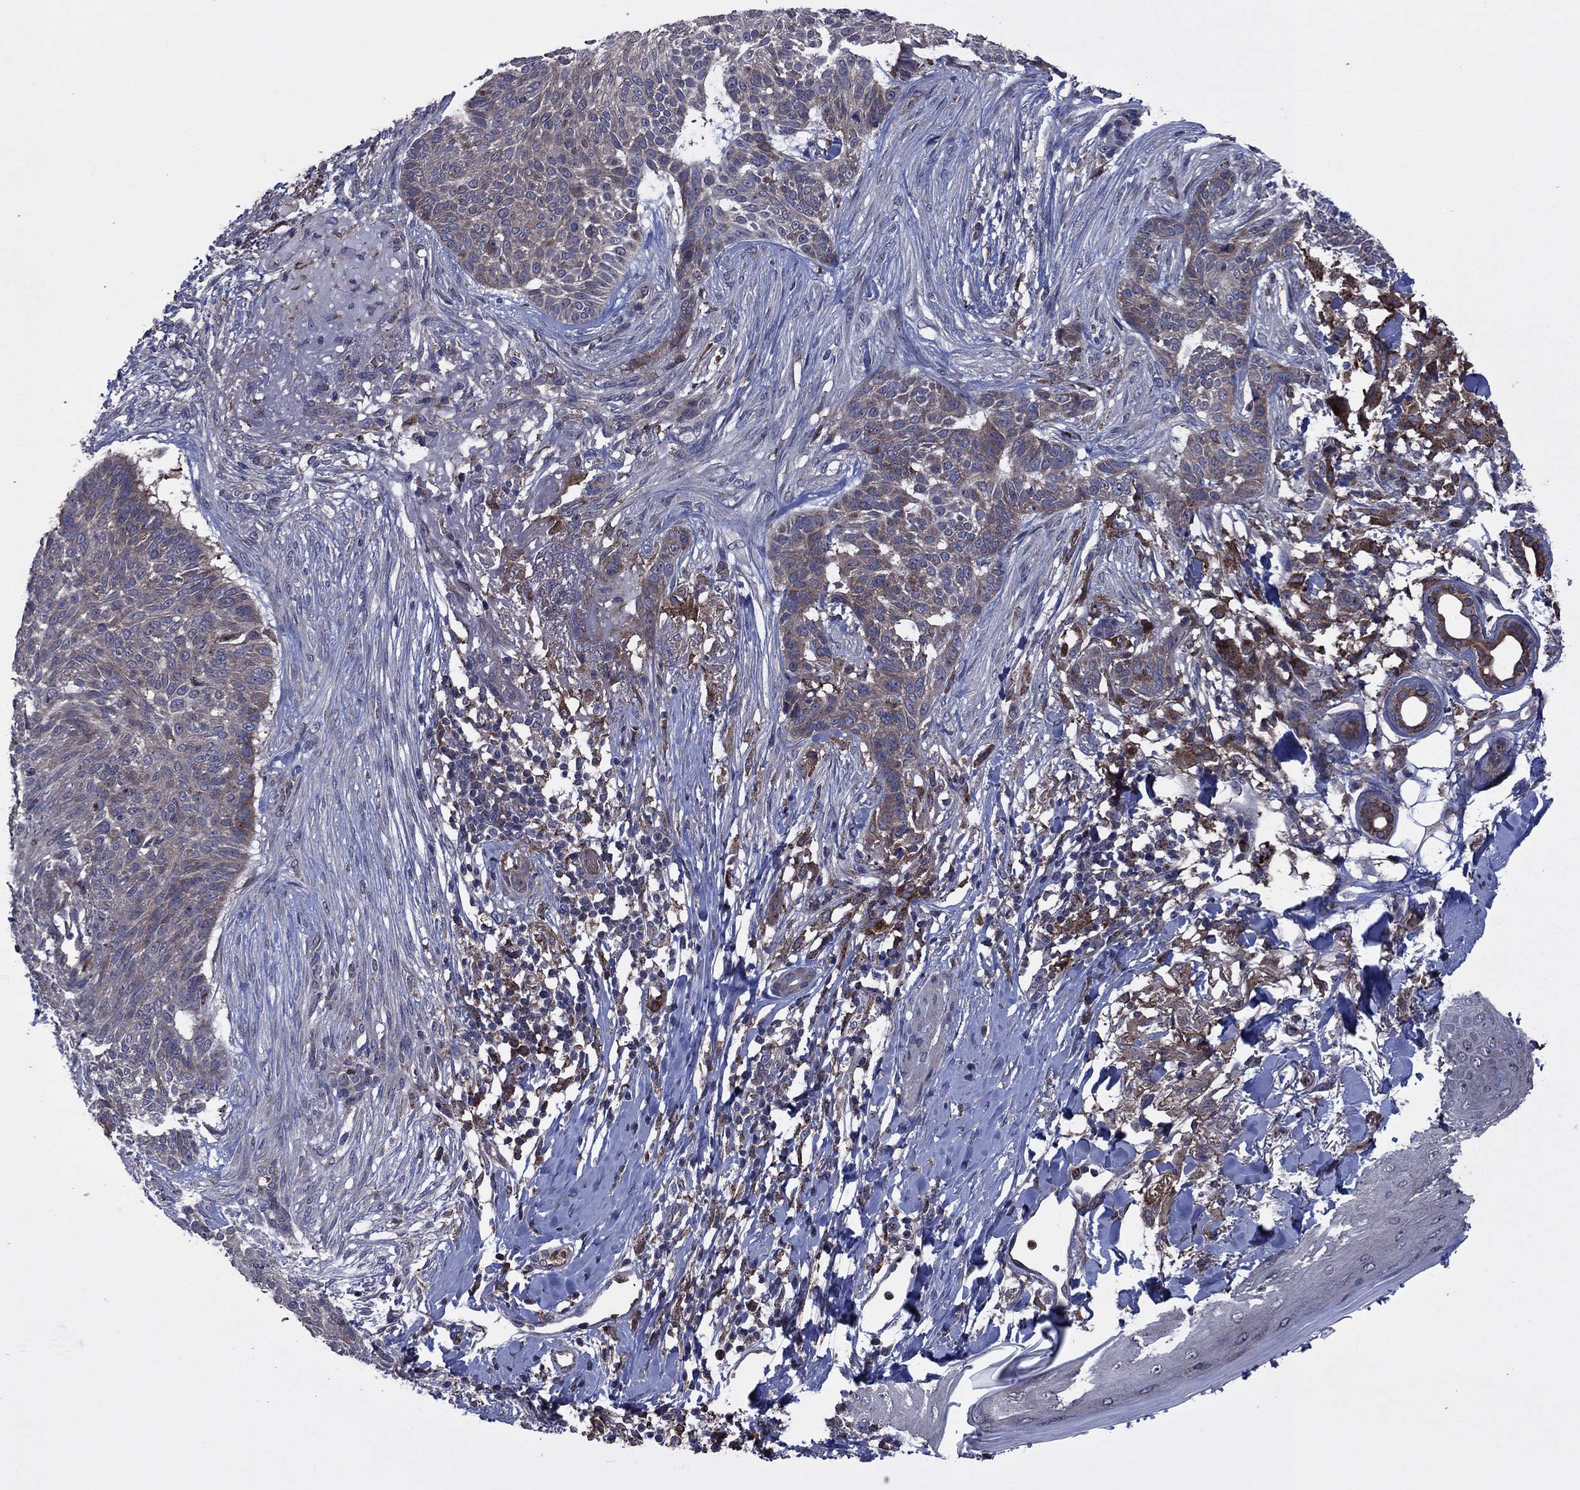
{"staining": {"intensity": "strong", "quantity": "<25%", "location": "cytoplasmic/membranous"}, "tissue": "skin cancer", "cell_type": "Tumor cells", "image_type": "cancer", "snomed": [{"axis": "morphology", "description": "Normal tissue, NOS"}, {"axis": "morphology", "description": "Basal cell carcinoma"}, {"axis": "topography", "description": "Skin"}], "caption": "Immunohistochemical staining of skin cancer (basal cell carcinoma) reveals medium levels of strong cytoplasmic/membranous positivity in about <25% of tumor cells.", "gene": "MEA1", "patient": {"sex": "male", "age": 84}}